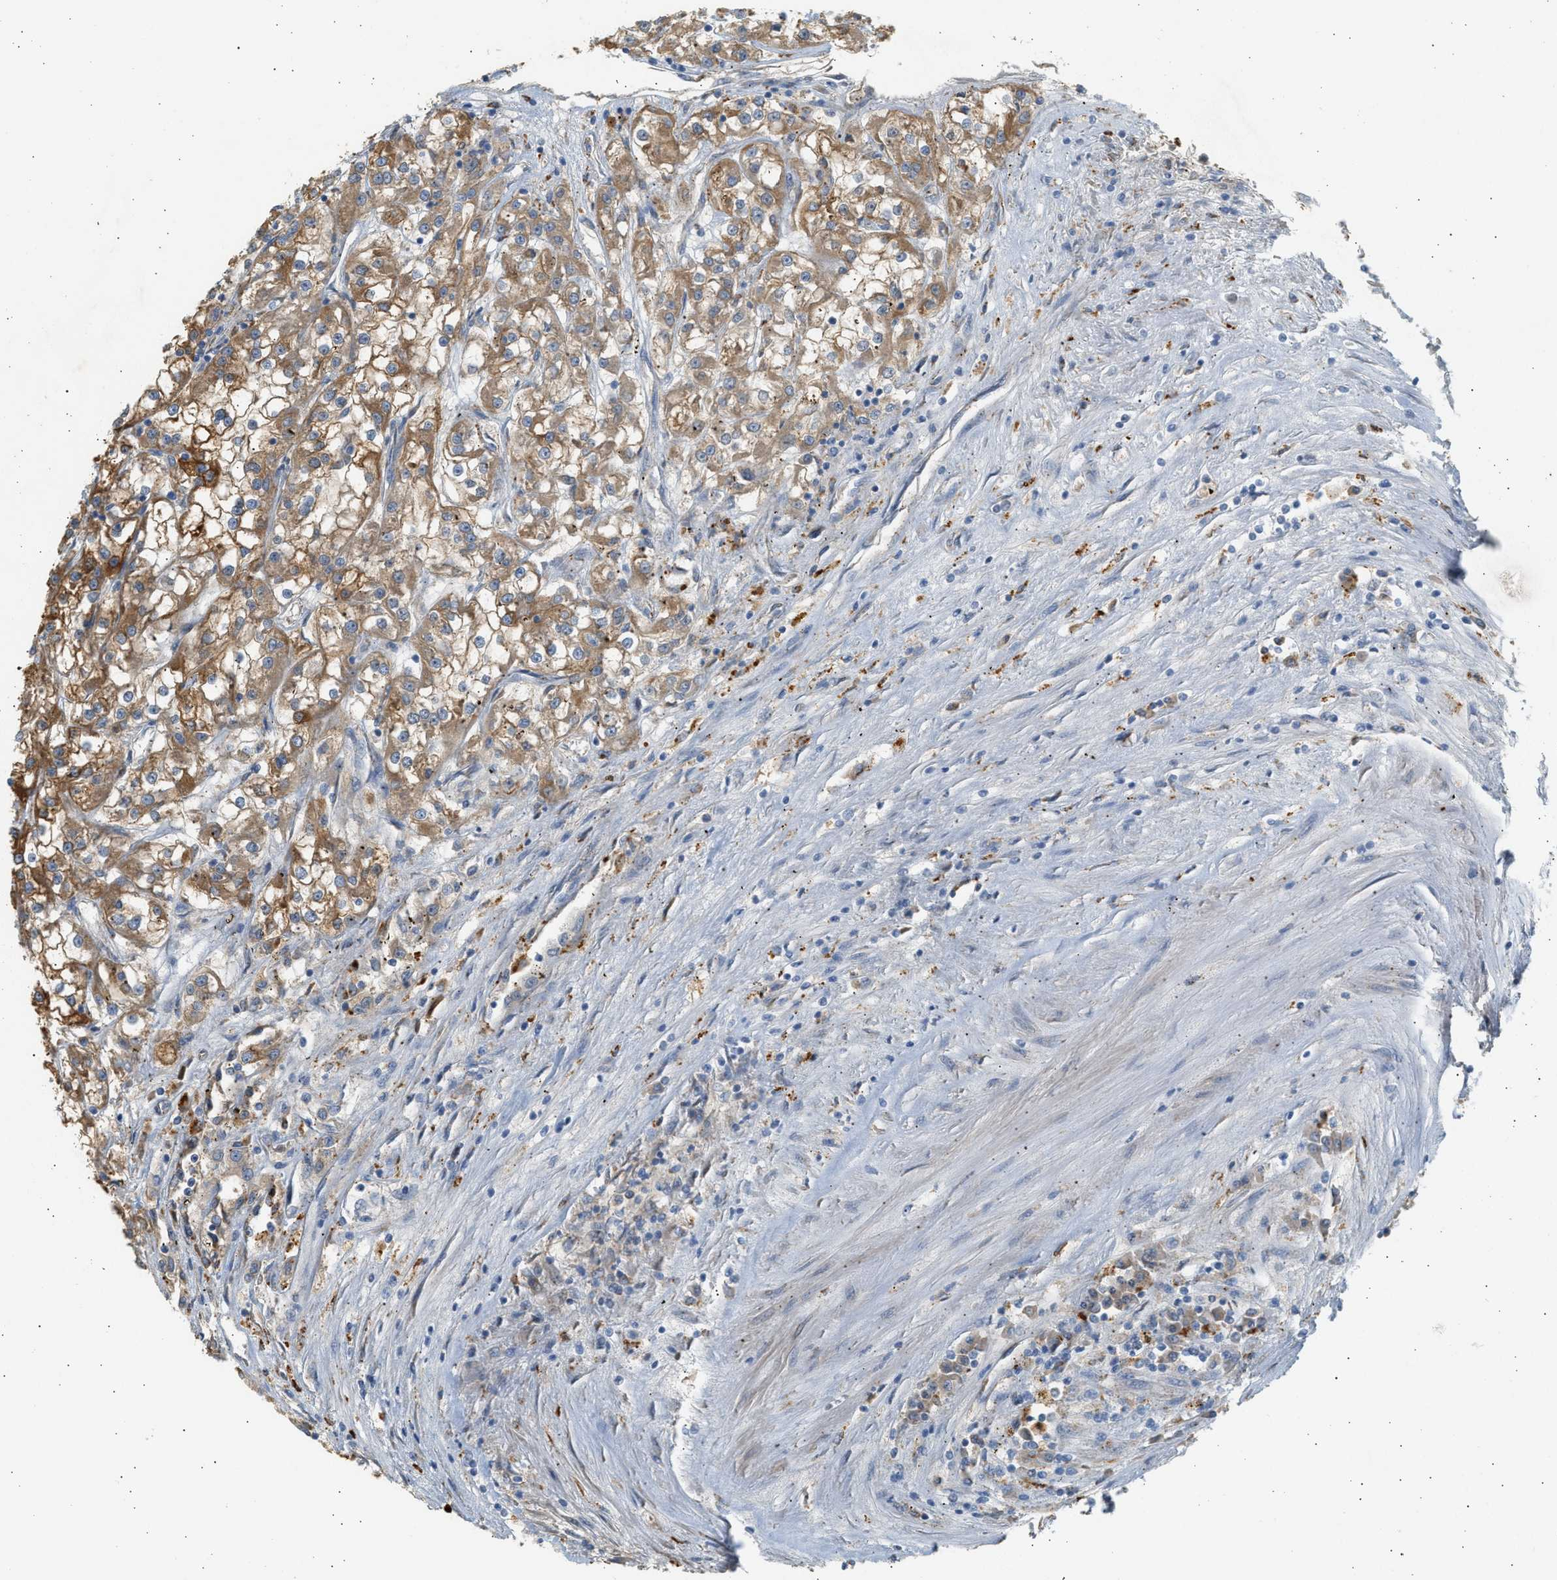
{"staining": {"intensity": "strong", "quantity": ">75%", "location": "cytoplasmic/membranous"}, "tissue": "renal cancer", "cell_type": "Tumor cells", "image_type": "cancer", "snomed": [{"axis": "morphology", "description": "Adenocarcinoma, NOS"}, {"axis": "topography", "description": "Kidney"}], "caption": "Adenocarcinoma (renal) stained with DAB IHC shows high levels of strong cytoplasmic/membranous staining in about >75% of tumor cells. The staining was performed using DAB (3,3'-diaminobenzidine) to visualize the protein expression in brown, while the nuclei were stained in blue with hematoxylin (Magnification: 20x).", "gene": "ENTHD1", "patient": {"sex": "female", "age": 52}}